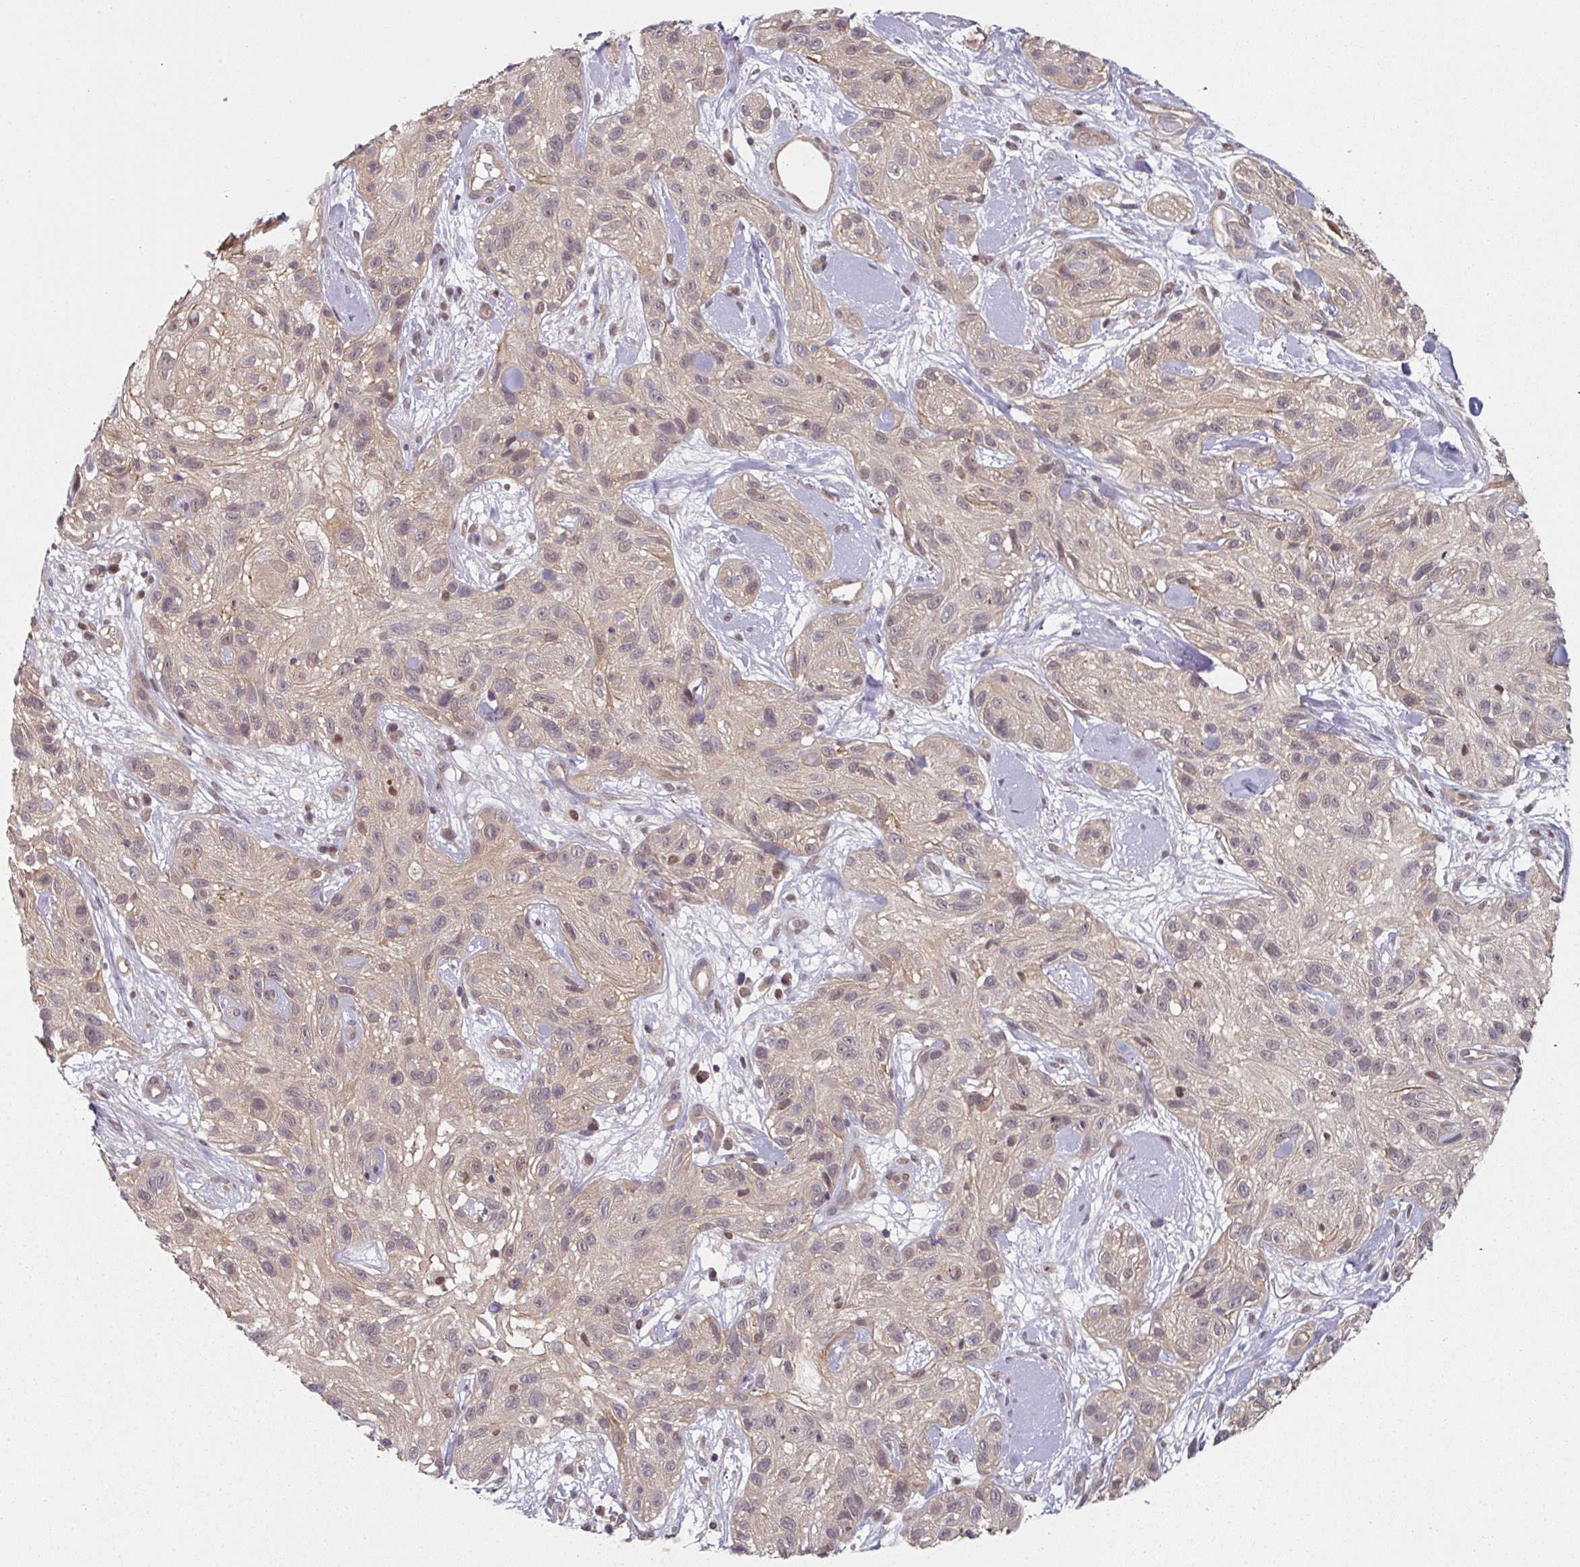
{"staining": {"intensity": "weak", "quantity": "<25%", "location": "nuclear"}, "tissue": "skin cancer", "cell_type": "Tumor cells", "image_type": "cancer", "snomed": [{"axis": "morphology", "description": "Squamous cell carcinoma, NOS"}, {"axis": "topography", "description": "Skin"}], "caption": "Immunohistochemical staining of human skin cancer (squamous cell carcinoma) displays no significant staining in tumor cells.", "gene": "PSME3IP1", "patient": {"sex": "male", "age": 82}}